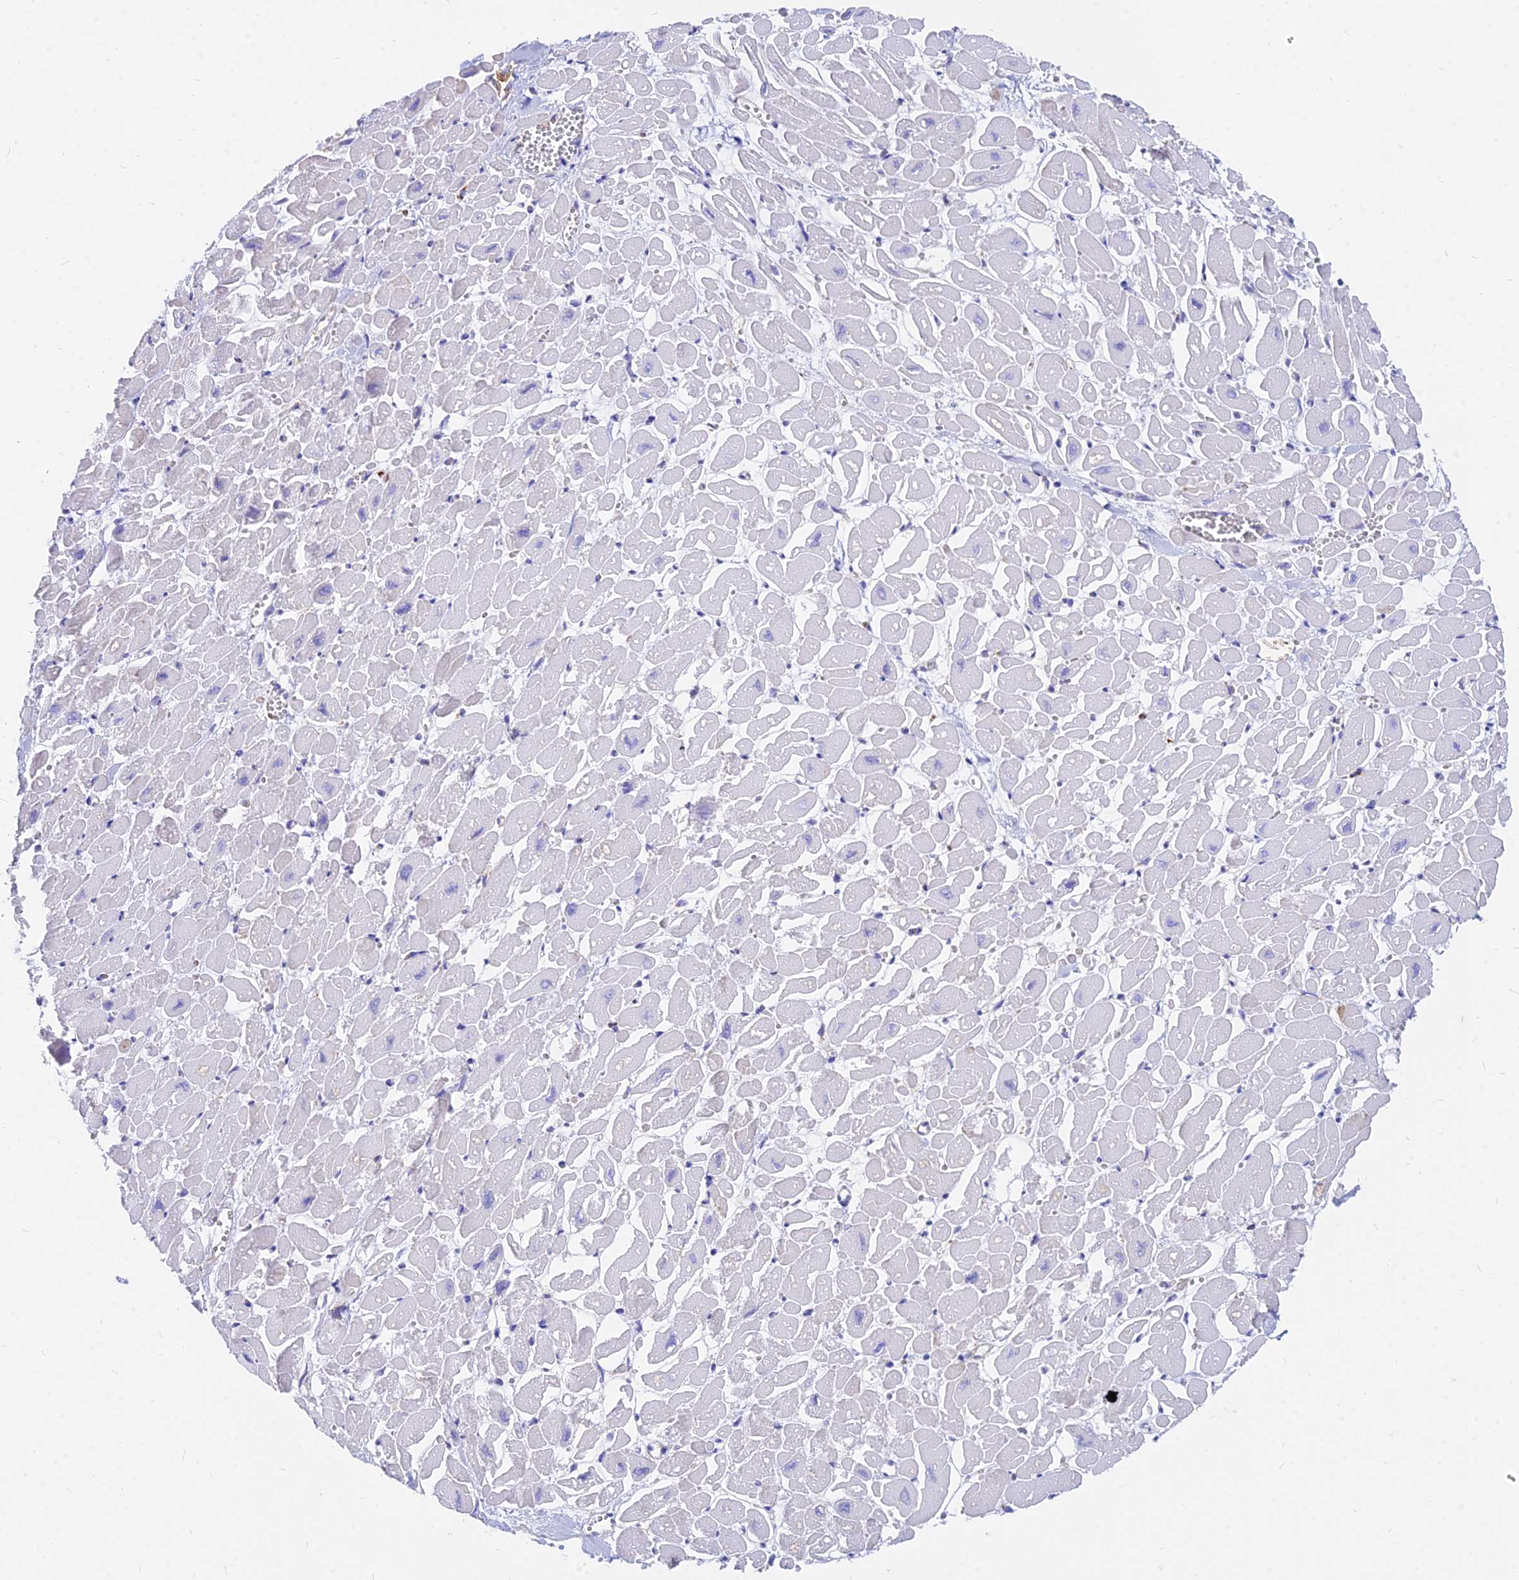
{"staining": {"intensity": "negative", "quantity": "none", "location": "none"}, "tissue": "heart muscle", "cell_type": "Cardiomyocytes", "image_type": "normal", "snomed": [{"axis": "morphology", "description": "Normal tissue, NOS"}, {"axis": "topography", "description": "Heart"}], "caption": "Image shows no significant protein positivity in cardiomyocytes of unremarkable heart muscle.", "gene": "AGTRAP", "patient": {"sex": "male", "age": 54}}